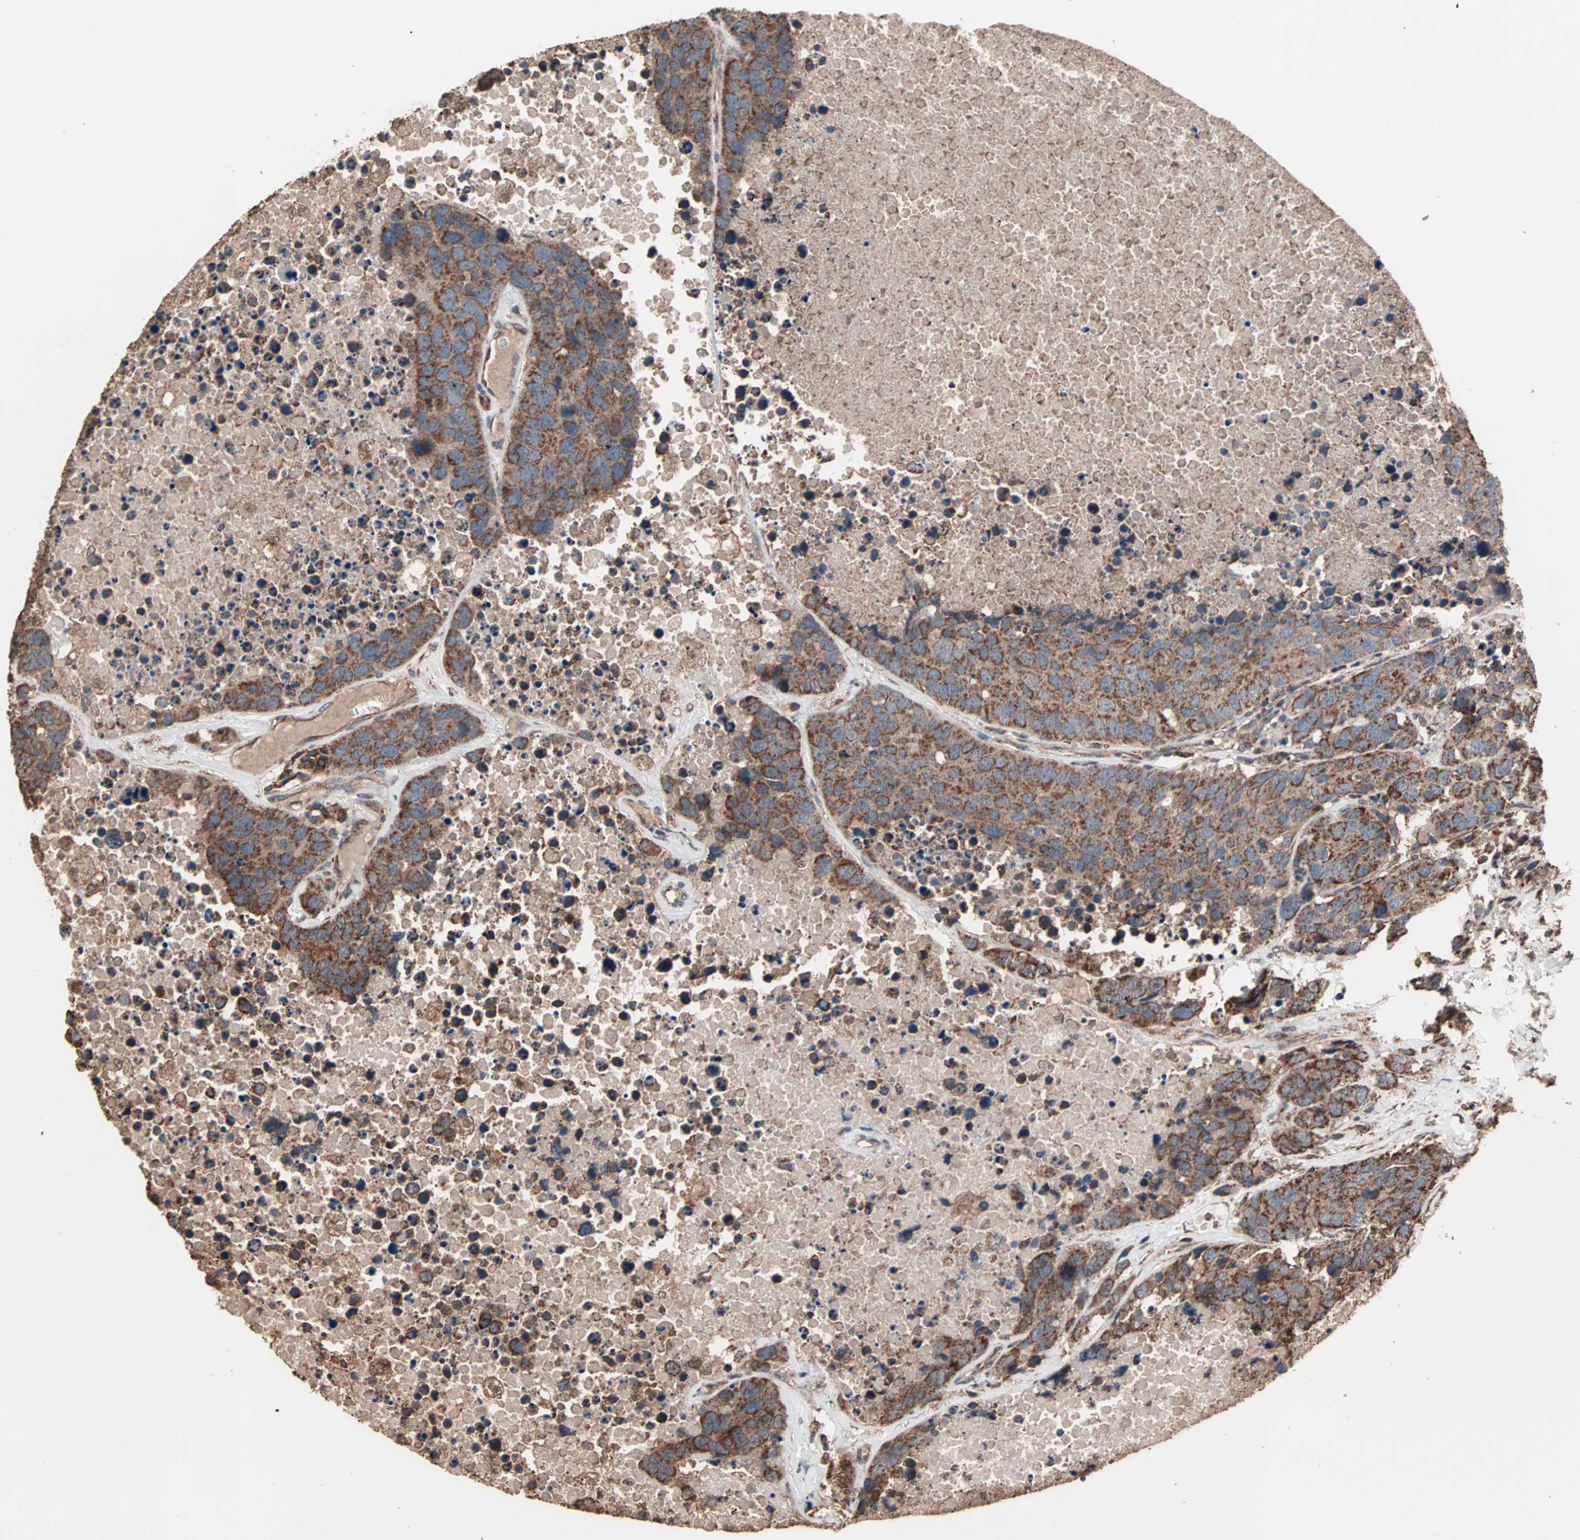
{"staining": {"intensity": "strong", "quantity": ">75%", "location": "cytoplasmic/membranous"}, "tissue": "carcinoid", "cell_type": "Tumor cells", "image_type": "cancer", "snomed": [{"axis": "morphology", "description": "Carcinoid, malignant, NOS"}, {"axis": "topography", "description": "Lung"}], "caption": "About >75% of tumor cells in carcinoid demonstrate strong cytoplasmic/membranous protein staining as visualized by brown immunohistochemical staining.", "gene": "MRPL2", "patient": {"sex": "male", "age": 60}}